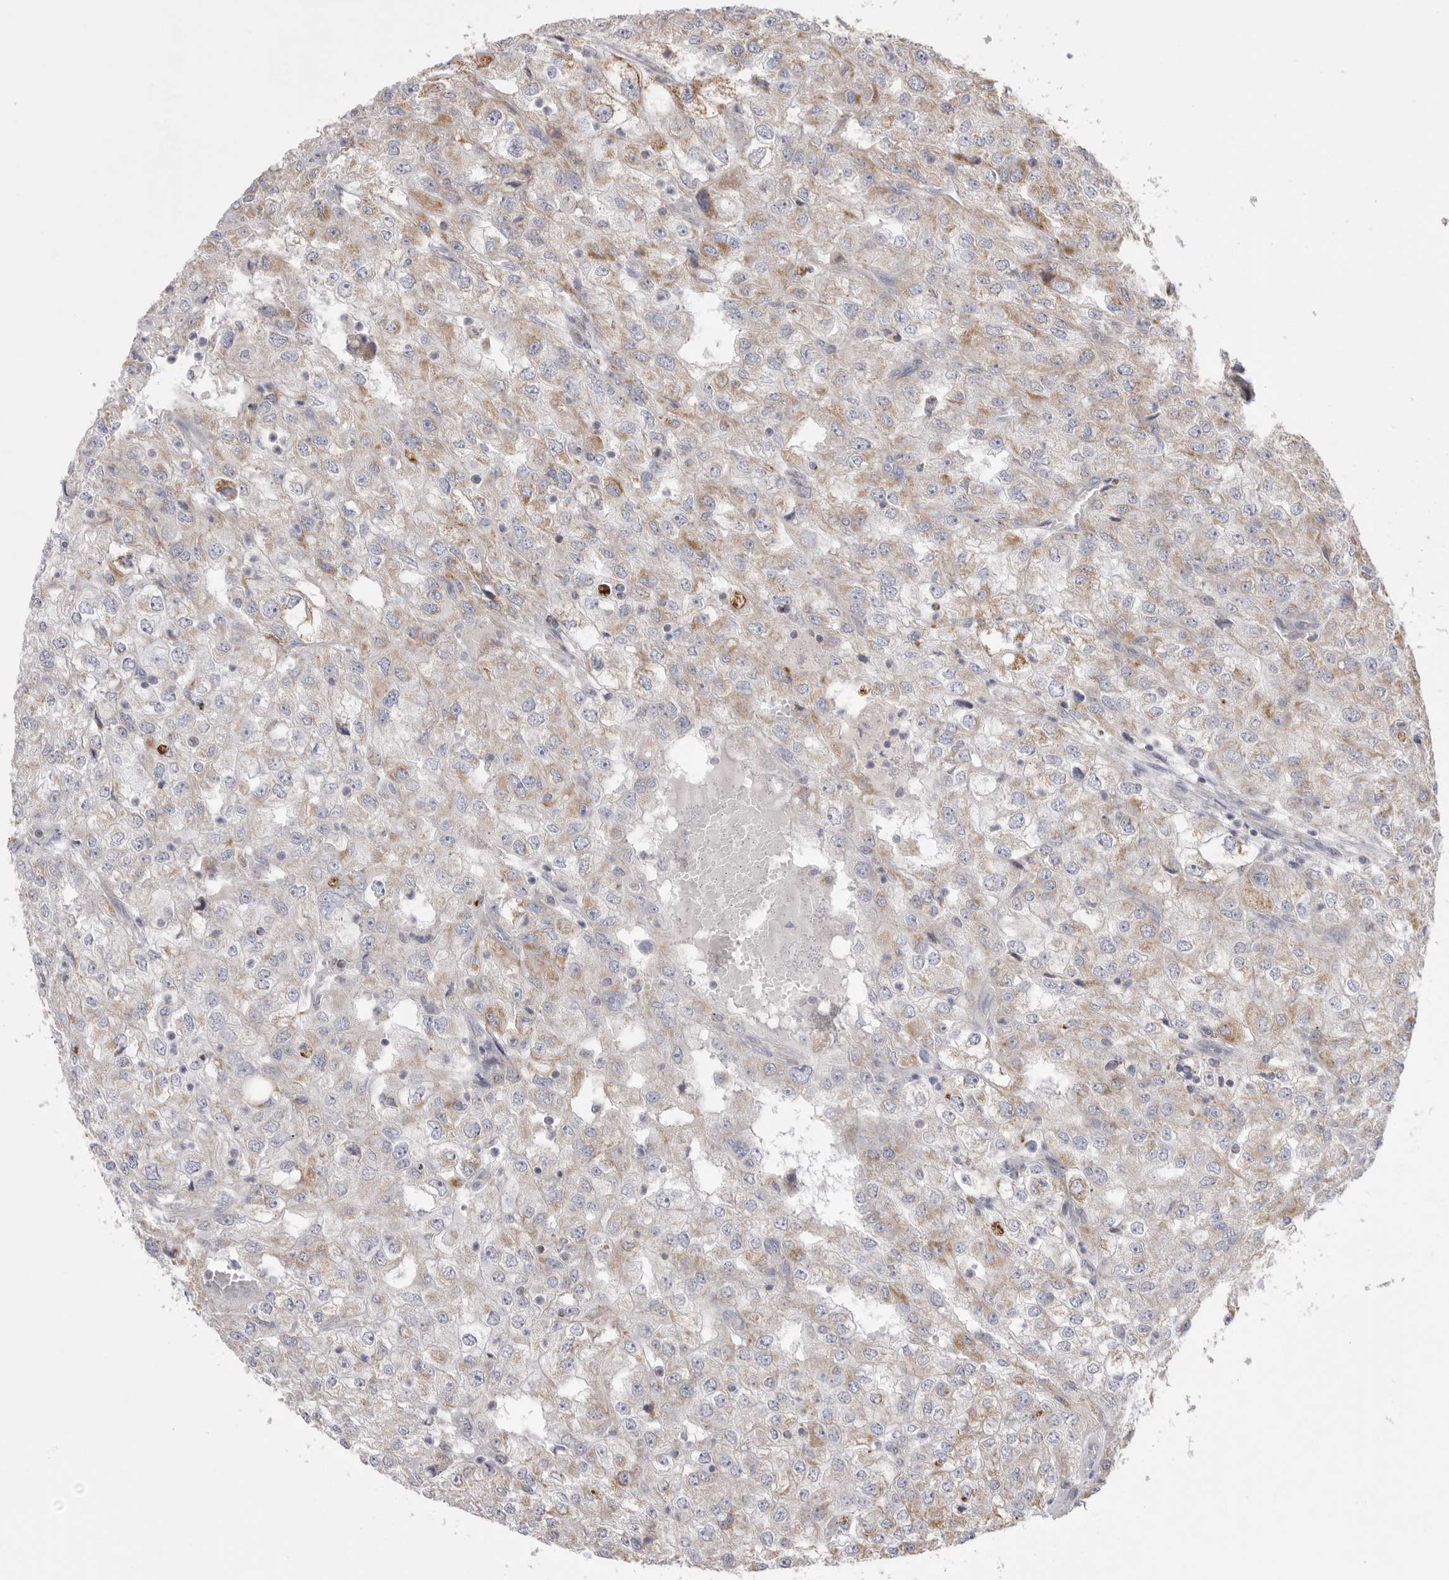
{"staining": {"intensity": "weak", "quantity": "25%-75%", "location": "cytoplasmic/membranous"}, "tissue": "renal cancer", "cell_type": "Tumor cells", "image_type": "cancer", "snomed": [{"axis": "morphology", "description": "Adenocarcinoma, NOS"}, {"axis": "topography", "description": "Kidney"}], "caption": "High-power microscopy captured an immunohistochemistry (IHC) photomicrograph of adenocarcinoma (renal), revealing weak cytoplasmic/membranous expression in approximately 25%-75% of tumor cells.", "gene": "VDAC3", "patient": {"sex": "female", "age": 54}}